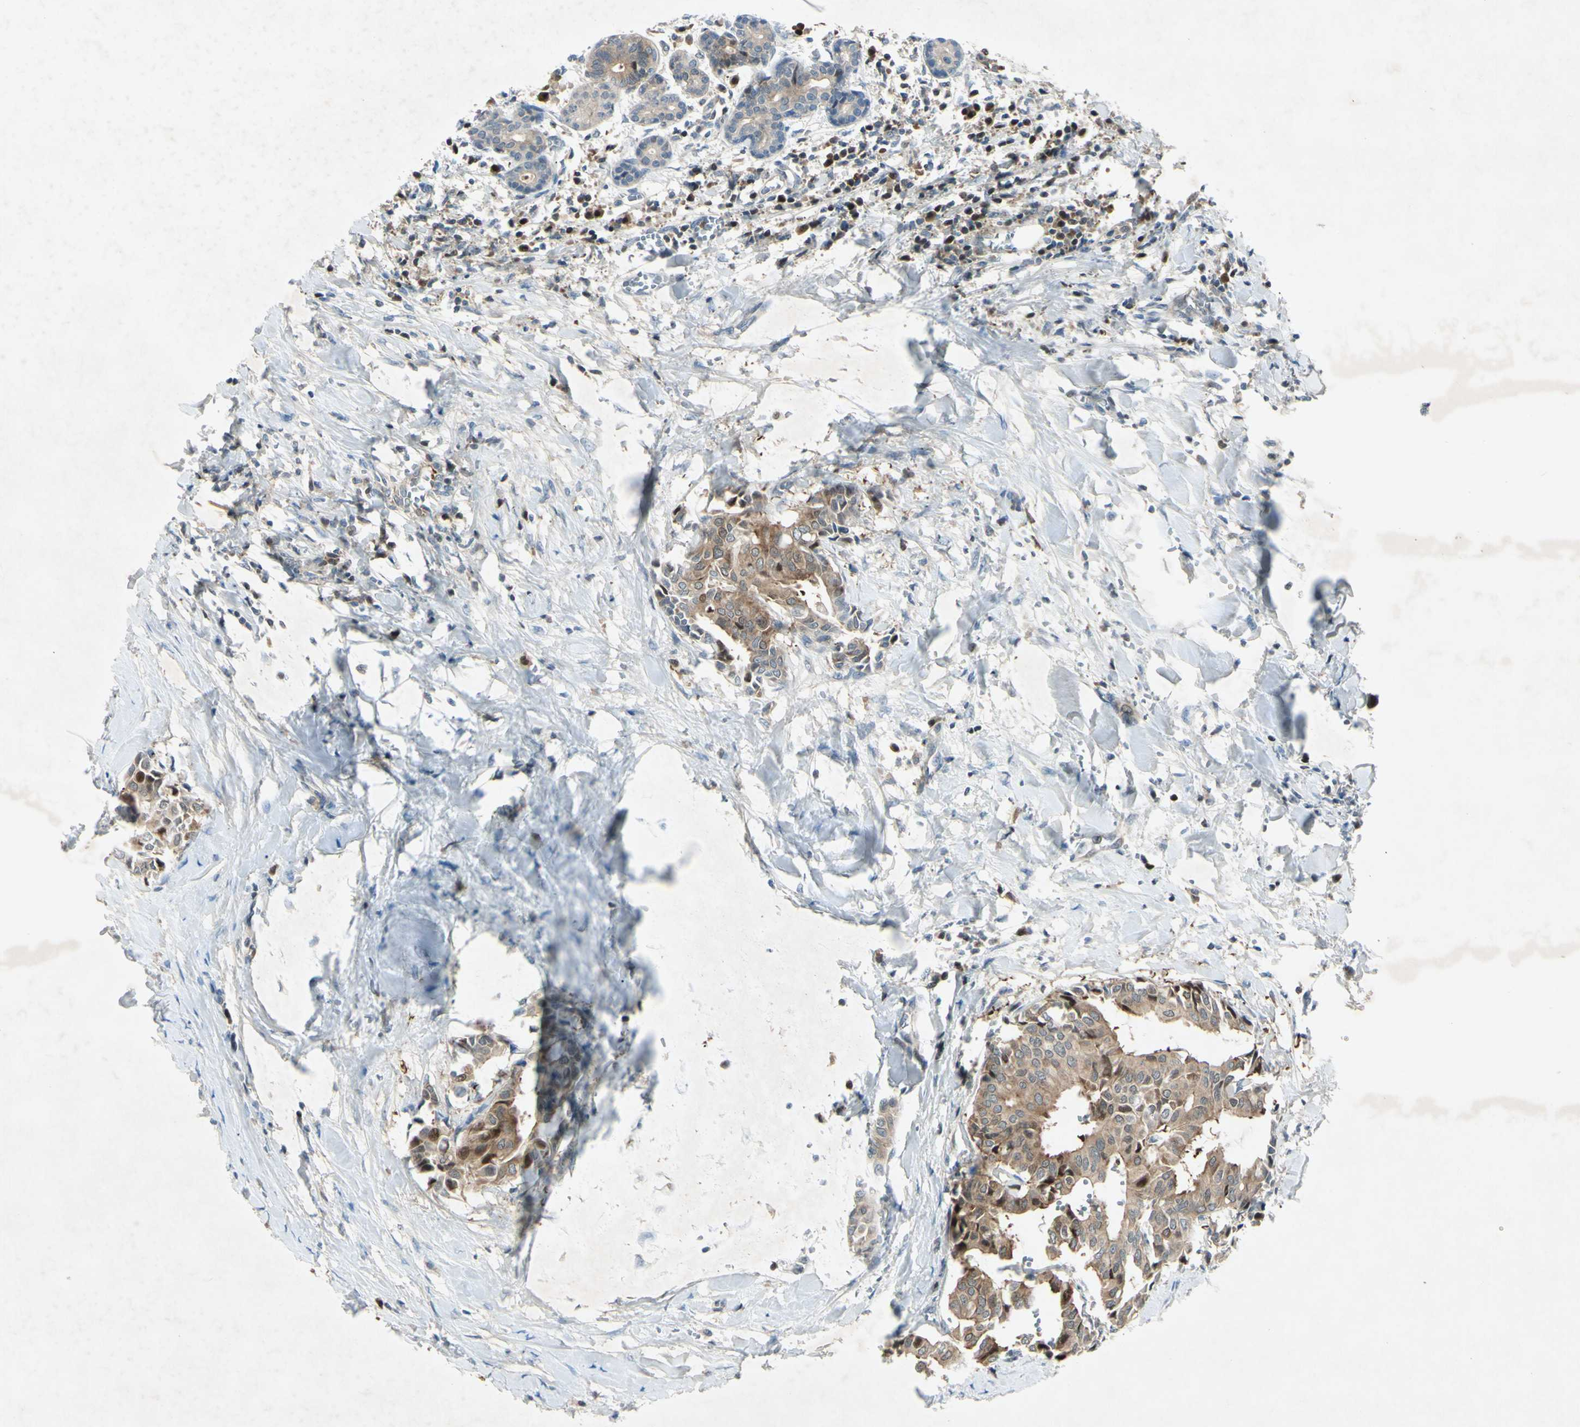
{"staining": {"intensity": "moderate", "quantity": ">75%", "location": "cytoplasmic/membranous"}, "tissue": "head and neck cancer", "cell_type": "Tumor cells", "image_type": "cancer", "snomed": [{"axis": "morphology", "description": "Adenocarcinoma, NOS"}, {"axis": "topography", "description": "Salivary gland"}, {"axis": "topography", "description": "Head-Neck"}], "caption": "The photomicrograph demonstrates staining of head and neck cancer (adenocarcinoma), revealing moderate cytoplasmic/membranous protein staining (brown color) within tumor cells.", "gene": "C1orf159", "patient": {"sex": "female", "age": 59}}